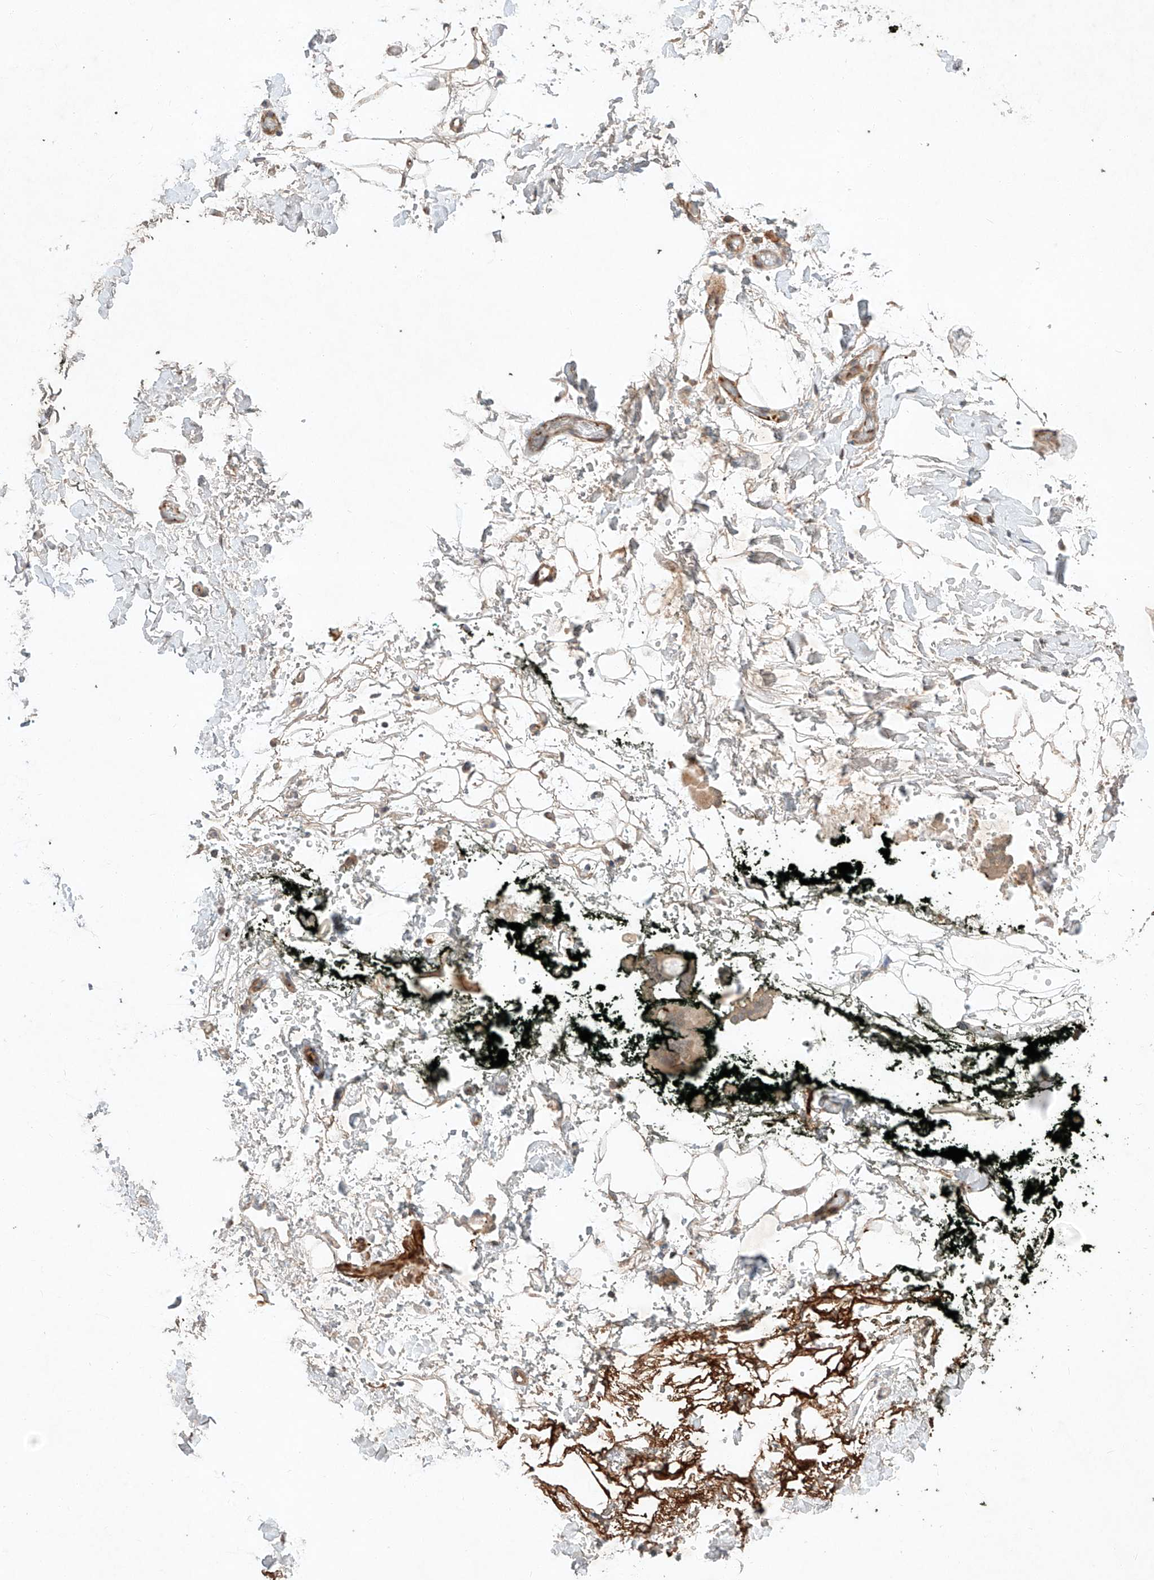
{"staining": {"intensity": "moderate", "quantity": ">75%", "location": "cytoplasmic/membranous"}, "tissue": "adipose tissue", "cell_type": "Adipocytes", "image_type": "normal", "snomed": [{"axis": "morphology", "description": "Normal tissue, NOS"}, {"axis": "morphology", "description": "Adenocarcinoma, NOS"}, {"axis": "topography", "description": "Pancreas"}, {"axis": "topography", "description": "Peripheral nerve tissue"}], "caption": "Adipose tissue stained with immunohistochemistry shows moderate cytoplasmic/membranous positivity in approximately >75% of adipocytes. (IHC, brightfield microscopy, high magnification).", "gene": "ARHGAP33", "patient": {"sex": "male", "age": 59}}